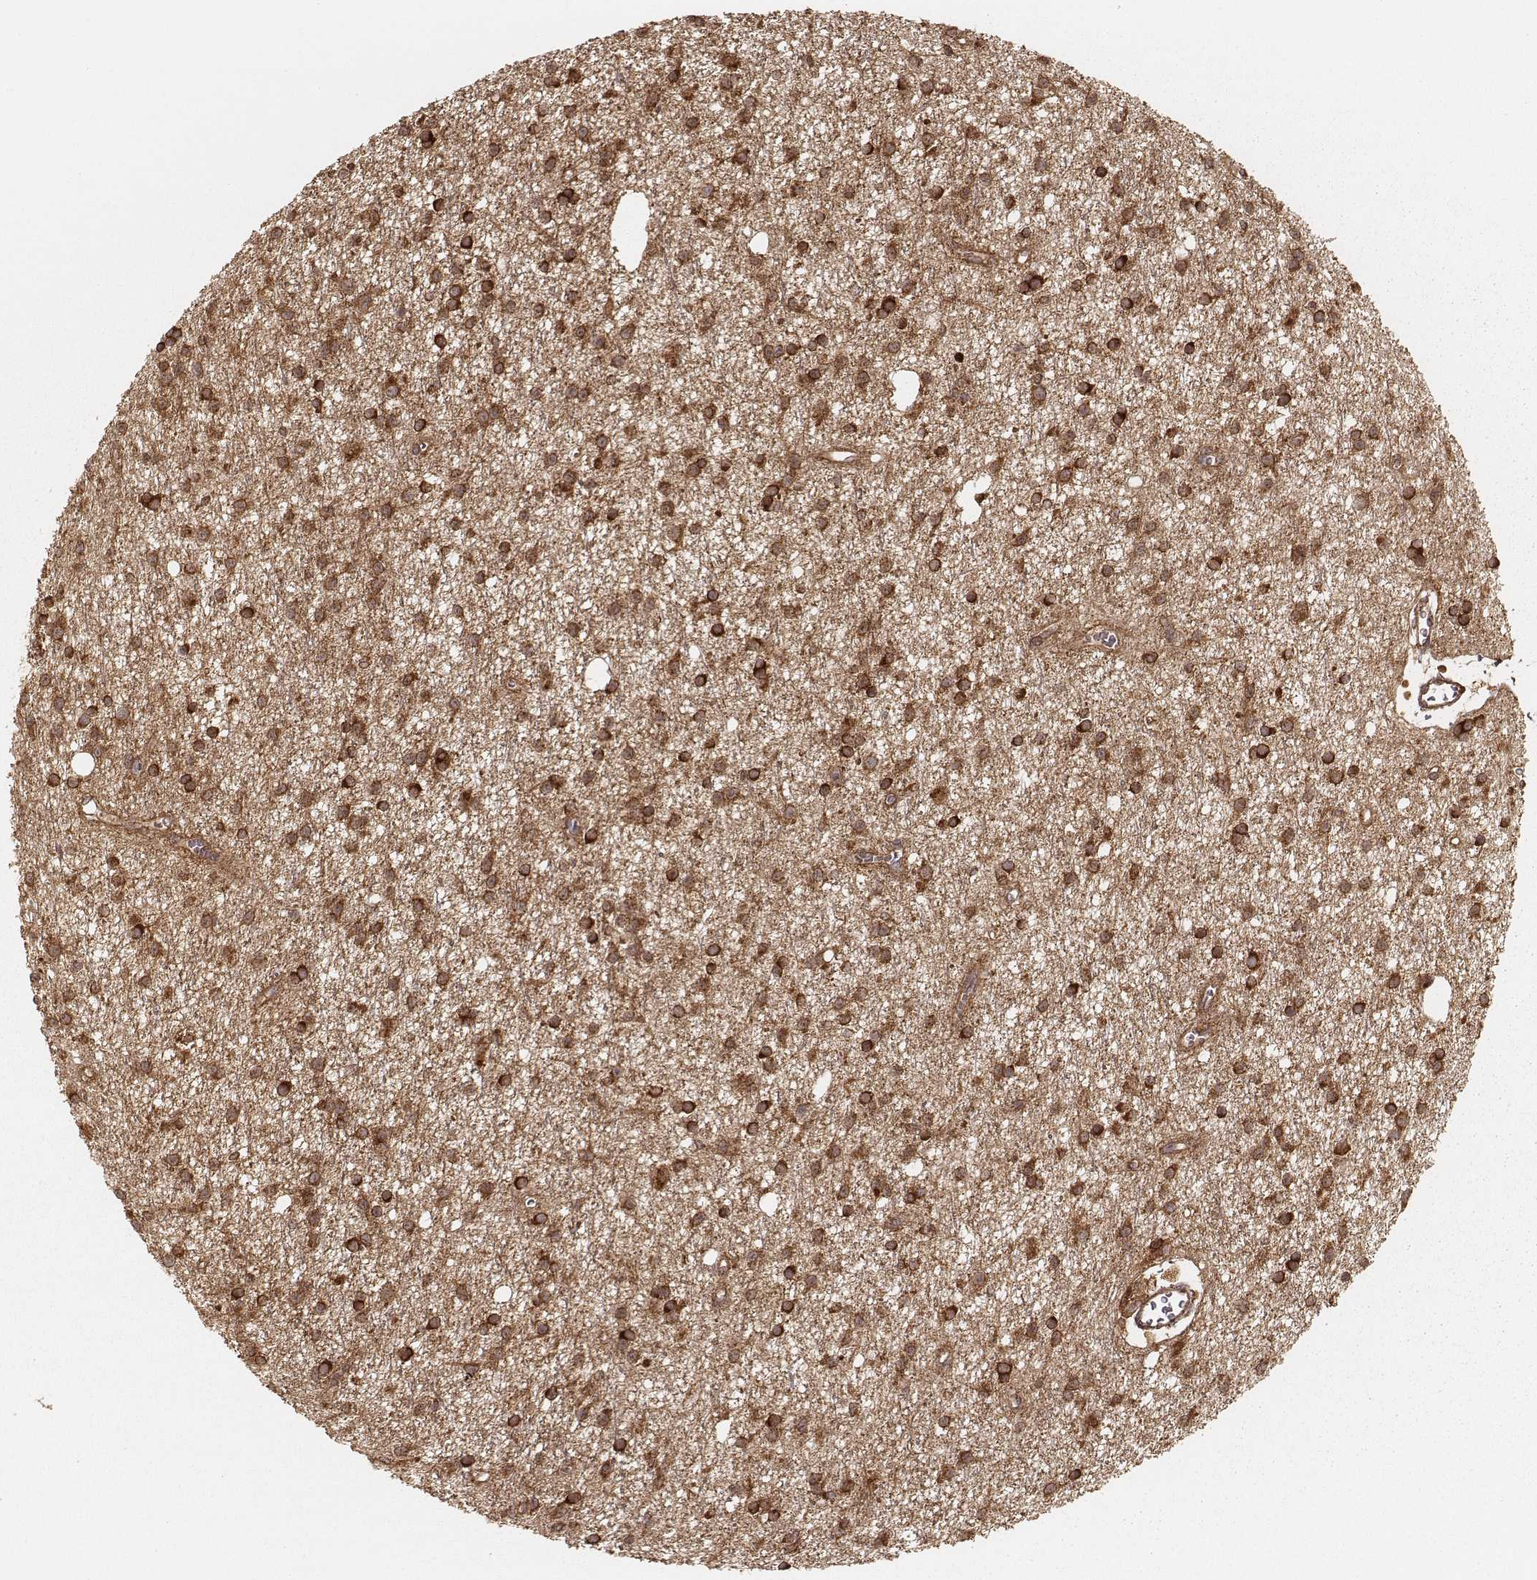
{"staining": {"intensity": "strong", "quantity": ">75%", "location": "cytoplasmic/membranous"}, "tissue": "glioma", "cell_type": "Tumor cells", "image_type": "cancer", "snomed": [{"axis": "morphology", "description": "Glioma, malignant, Low grade"}, {"axis": "topography", "description": "Brain"}], "caption": "Immunohistochemical staining of human malignant glioma (low-grade) exhibits high levels of strong cytoplasmic/membranous protein staining in about >75% of tumor cells.", "gene": "CARS1", "patient": {"sex": "male", "age": 27}}